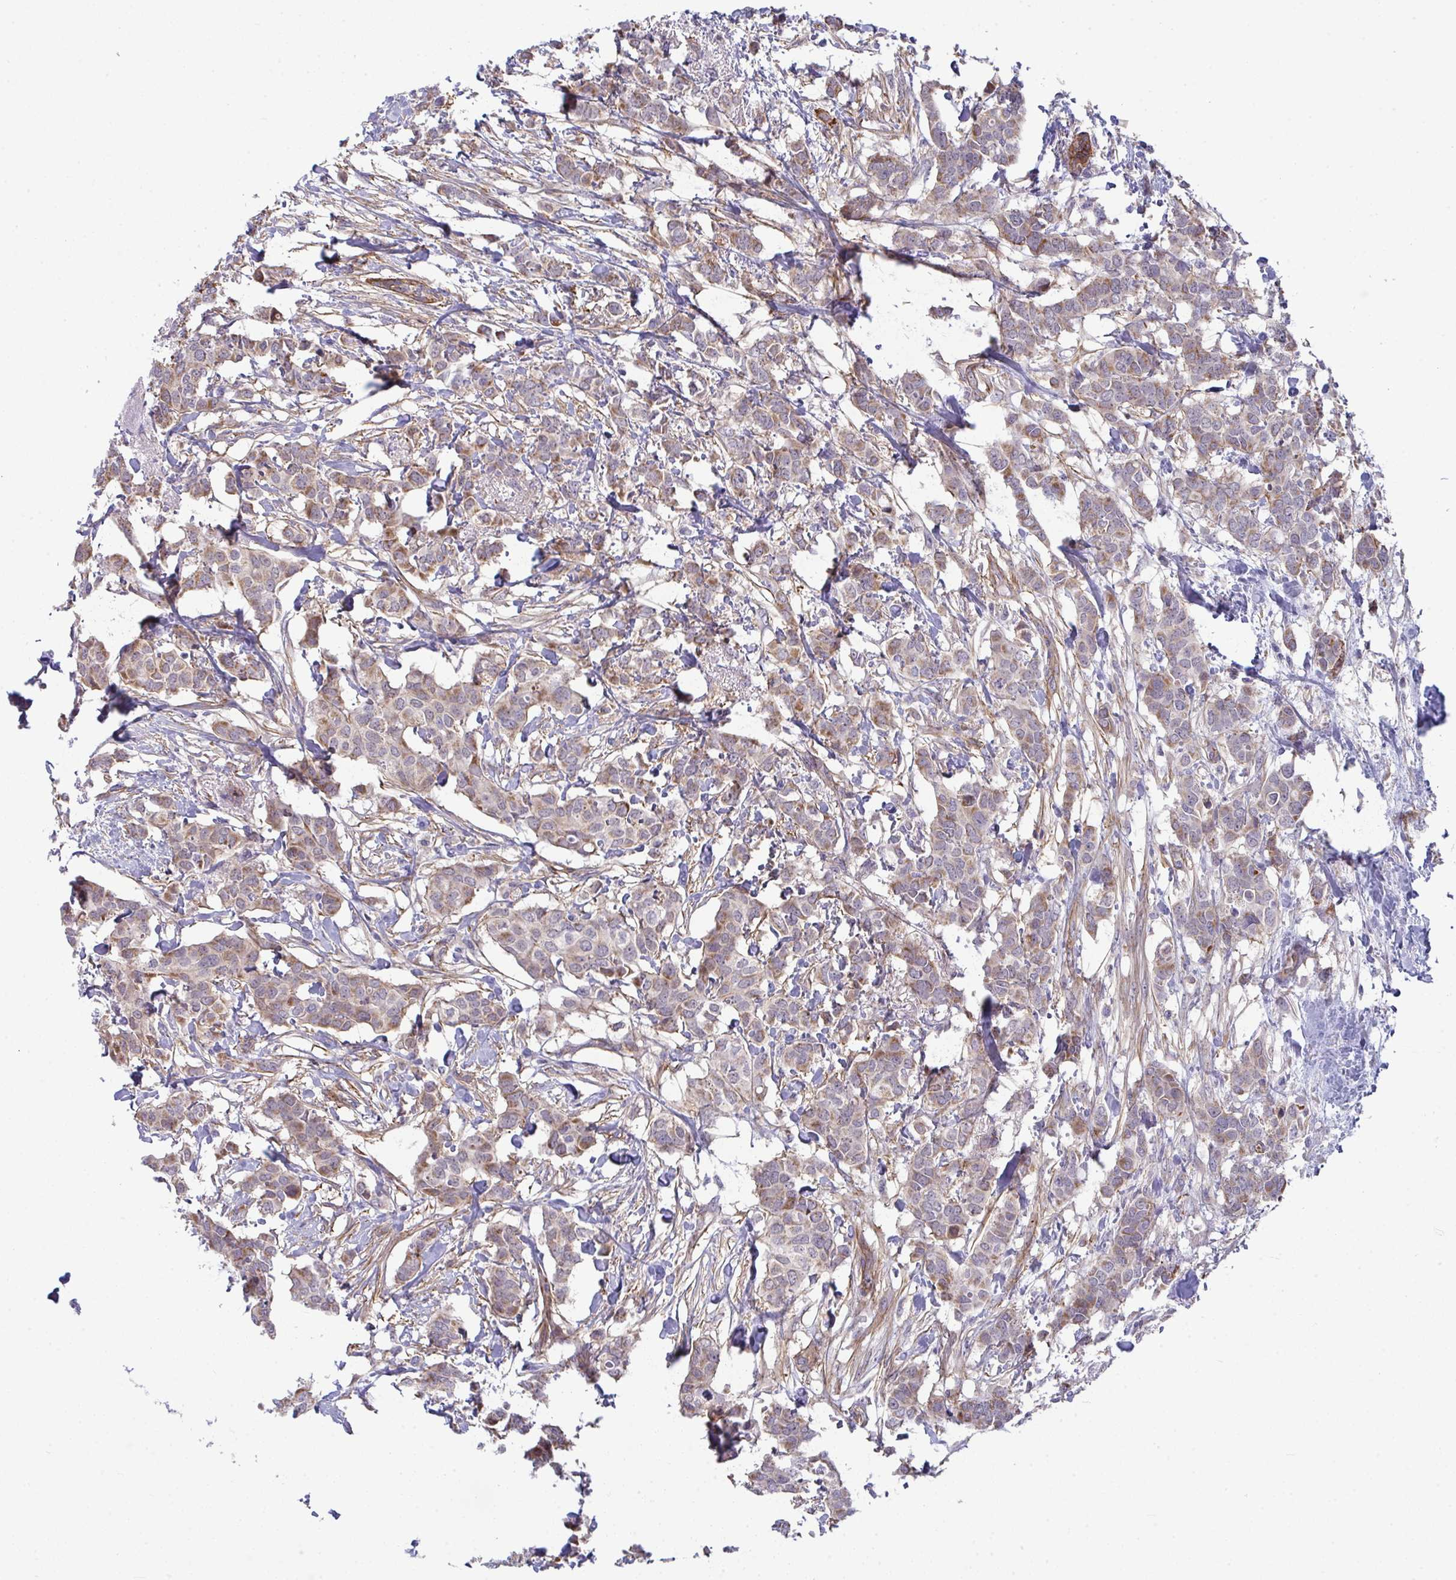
{"staining": {"intensity": "weak", "quantity": ">75%", "location": "cytoplasmic/membranous"}, "tissue": "breast cancer", "cell_type": "Tumor cells", "image_type": "cancer", "snomed": [{"axis": "morphology", "description": "Duct carcinoma"}, {"axis": "topography", "description": "Breast"}], "caption": "Immunohistochemistry image of neoplastic tissue: breast cancer stained using immunohistochemistry (IHC) reveals low levels of weak protein expression localized specifically in the cytoplasmic/membranous of tumor cells, appearing as a cytoplasmic/membranous brown color.", "gene": "MYL12A", "patient": {"sex": "female", "age": 62}}